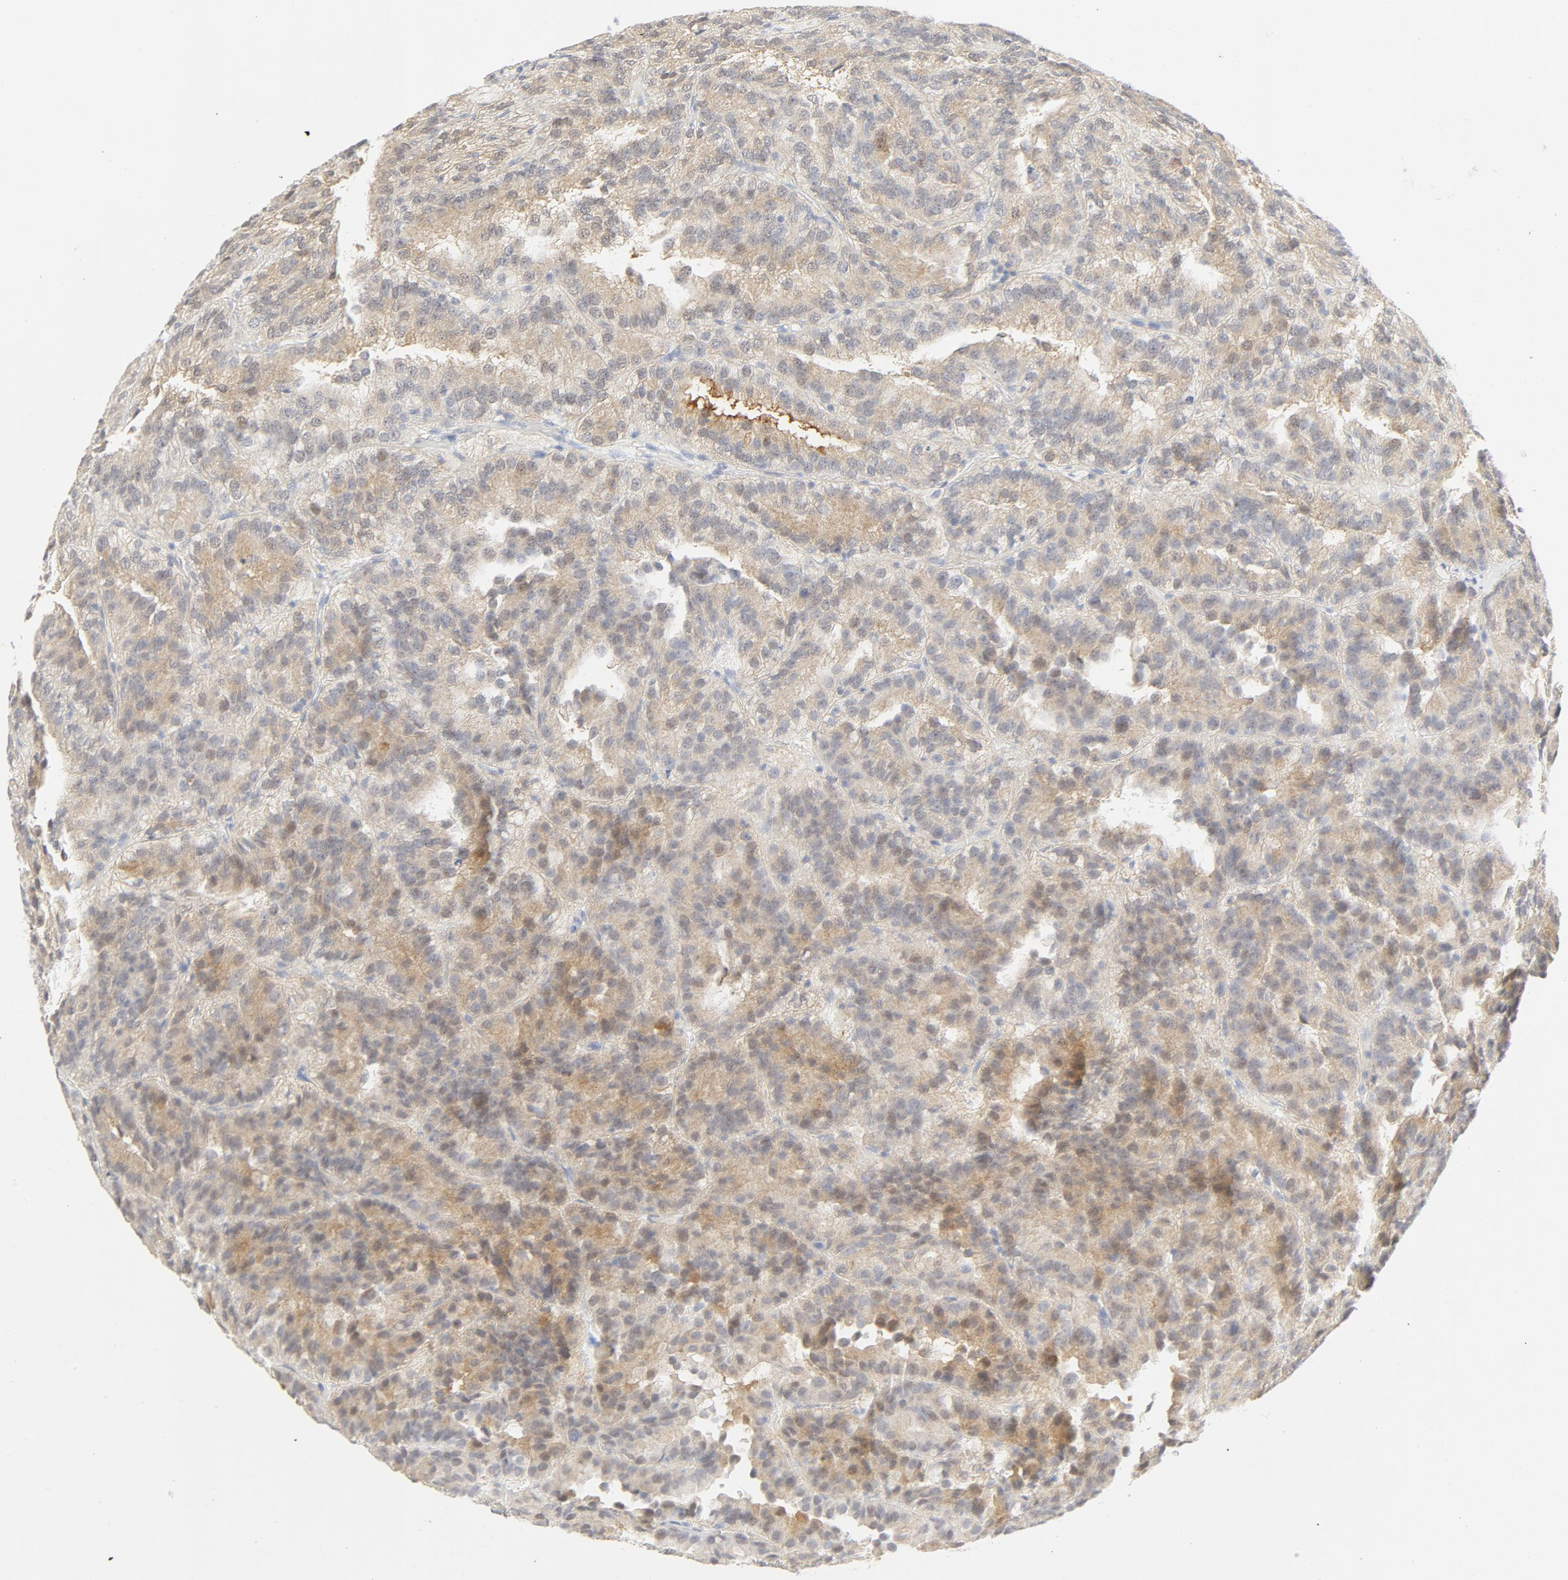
{"staining": {"intensity": "moderate", "quantity": ">75%", "location": "cytoplasmic/membranous"}, "tissue": "renal cancer", "cell_type": "Tumor cells", "image_type": "cancer", "snomed": [{"axis": "morphology", "description": "Adenocarcinoma, NOS"}, {"axis": "topography", "description": "Kidney"}], "caption": "Immunohistochemistry image of human adenocarcinoma (renal) stained for a protein (brown), which displays medium levels of moderate cytoplasmic/membranous staining in about >75% of tumor cells.", "gene": "PGM1", "patient": {"sex": "male", "age": 46}}